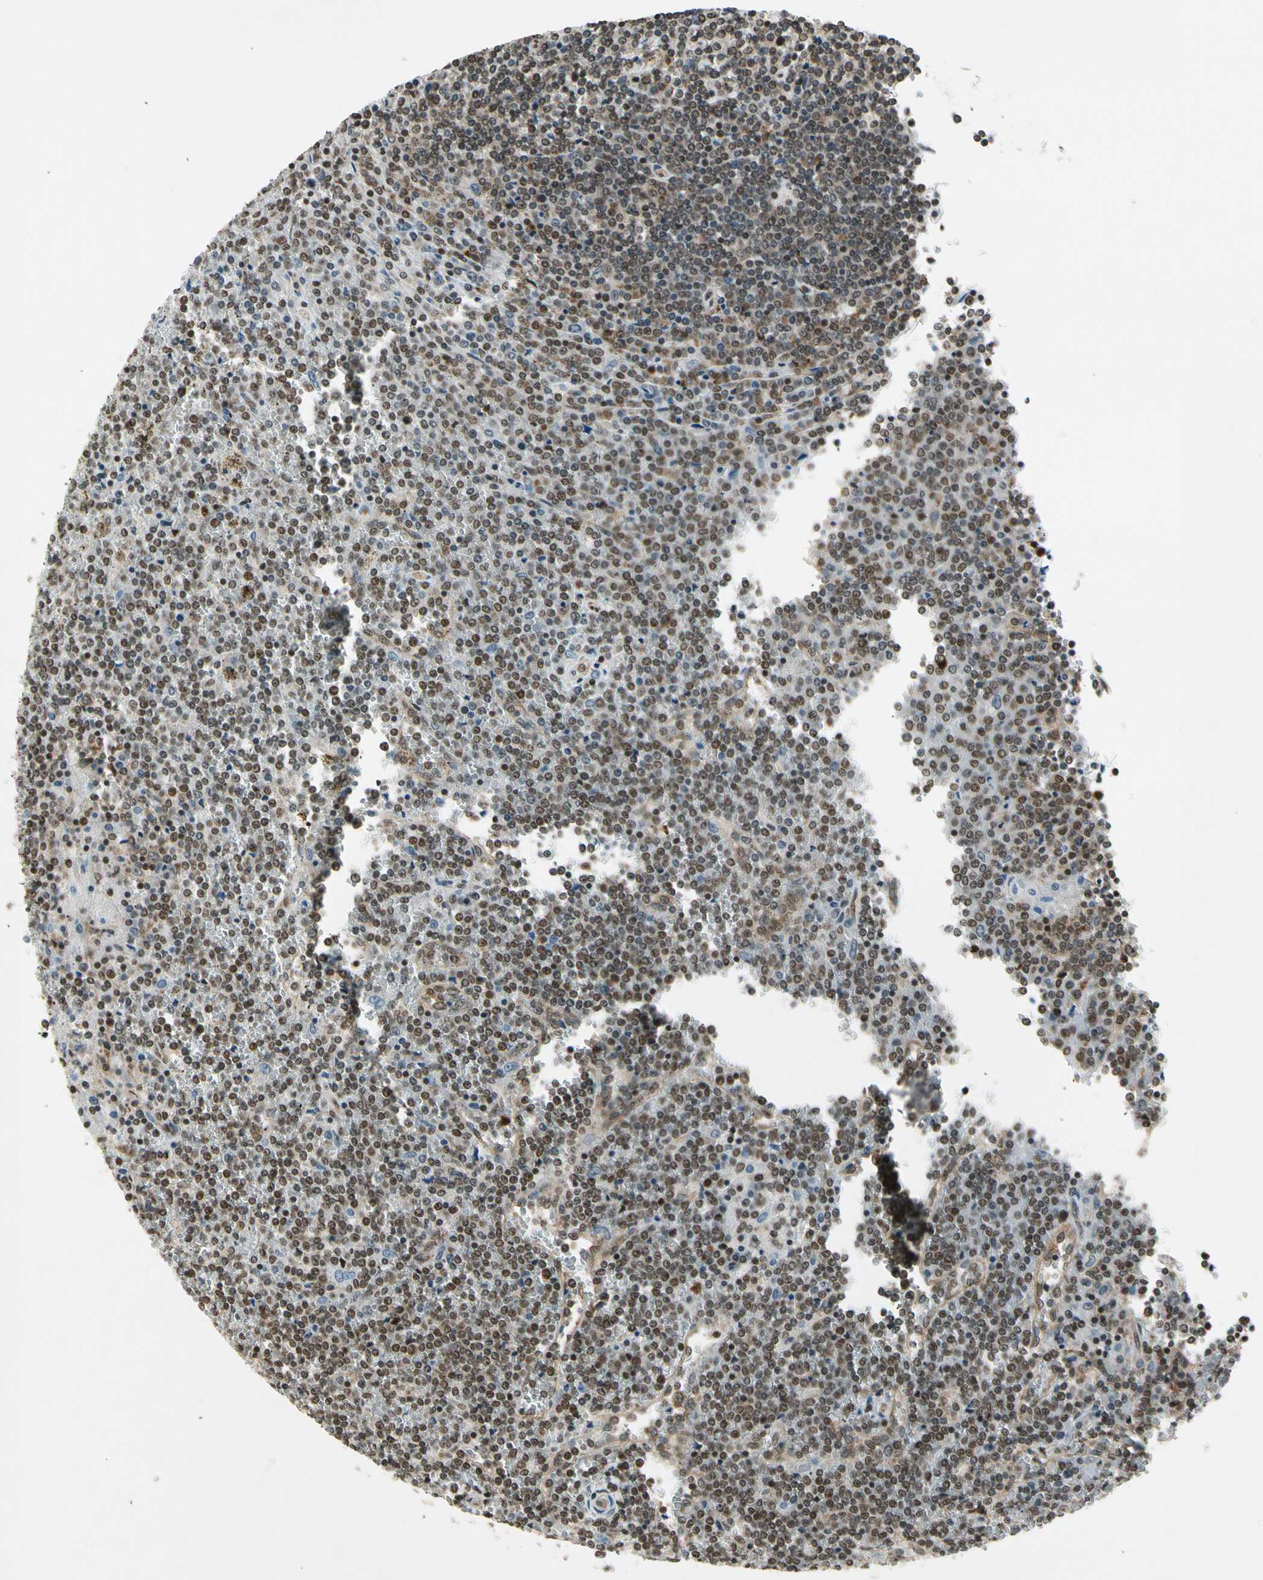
{"staining": {"intensity": "weak", "quantity": "25%-75%", "location": "nuclear"}, "tissue": "lymphoma", "cell_type": "Tumor cells", "image_type": "cancer", "snomed": [{"axis": "morphology", "description": "Malignant lymphoma, non-Hodgkin's type, Low grade"}, {"axis": "topography", "description": "Spleen"}], "caption": "Tumor cells reveal low levels of weak nuclear staining in about 25%-75% of cells in human lymphoma.", "gene": "SMN2", "patient": {"sex": "female", "age": 19}}